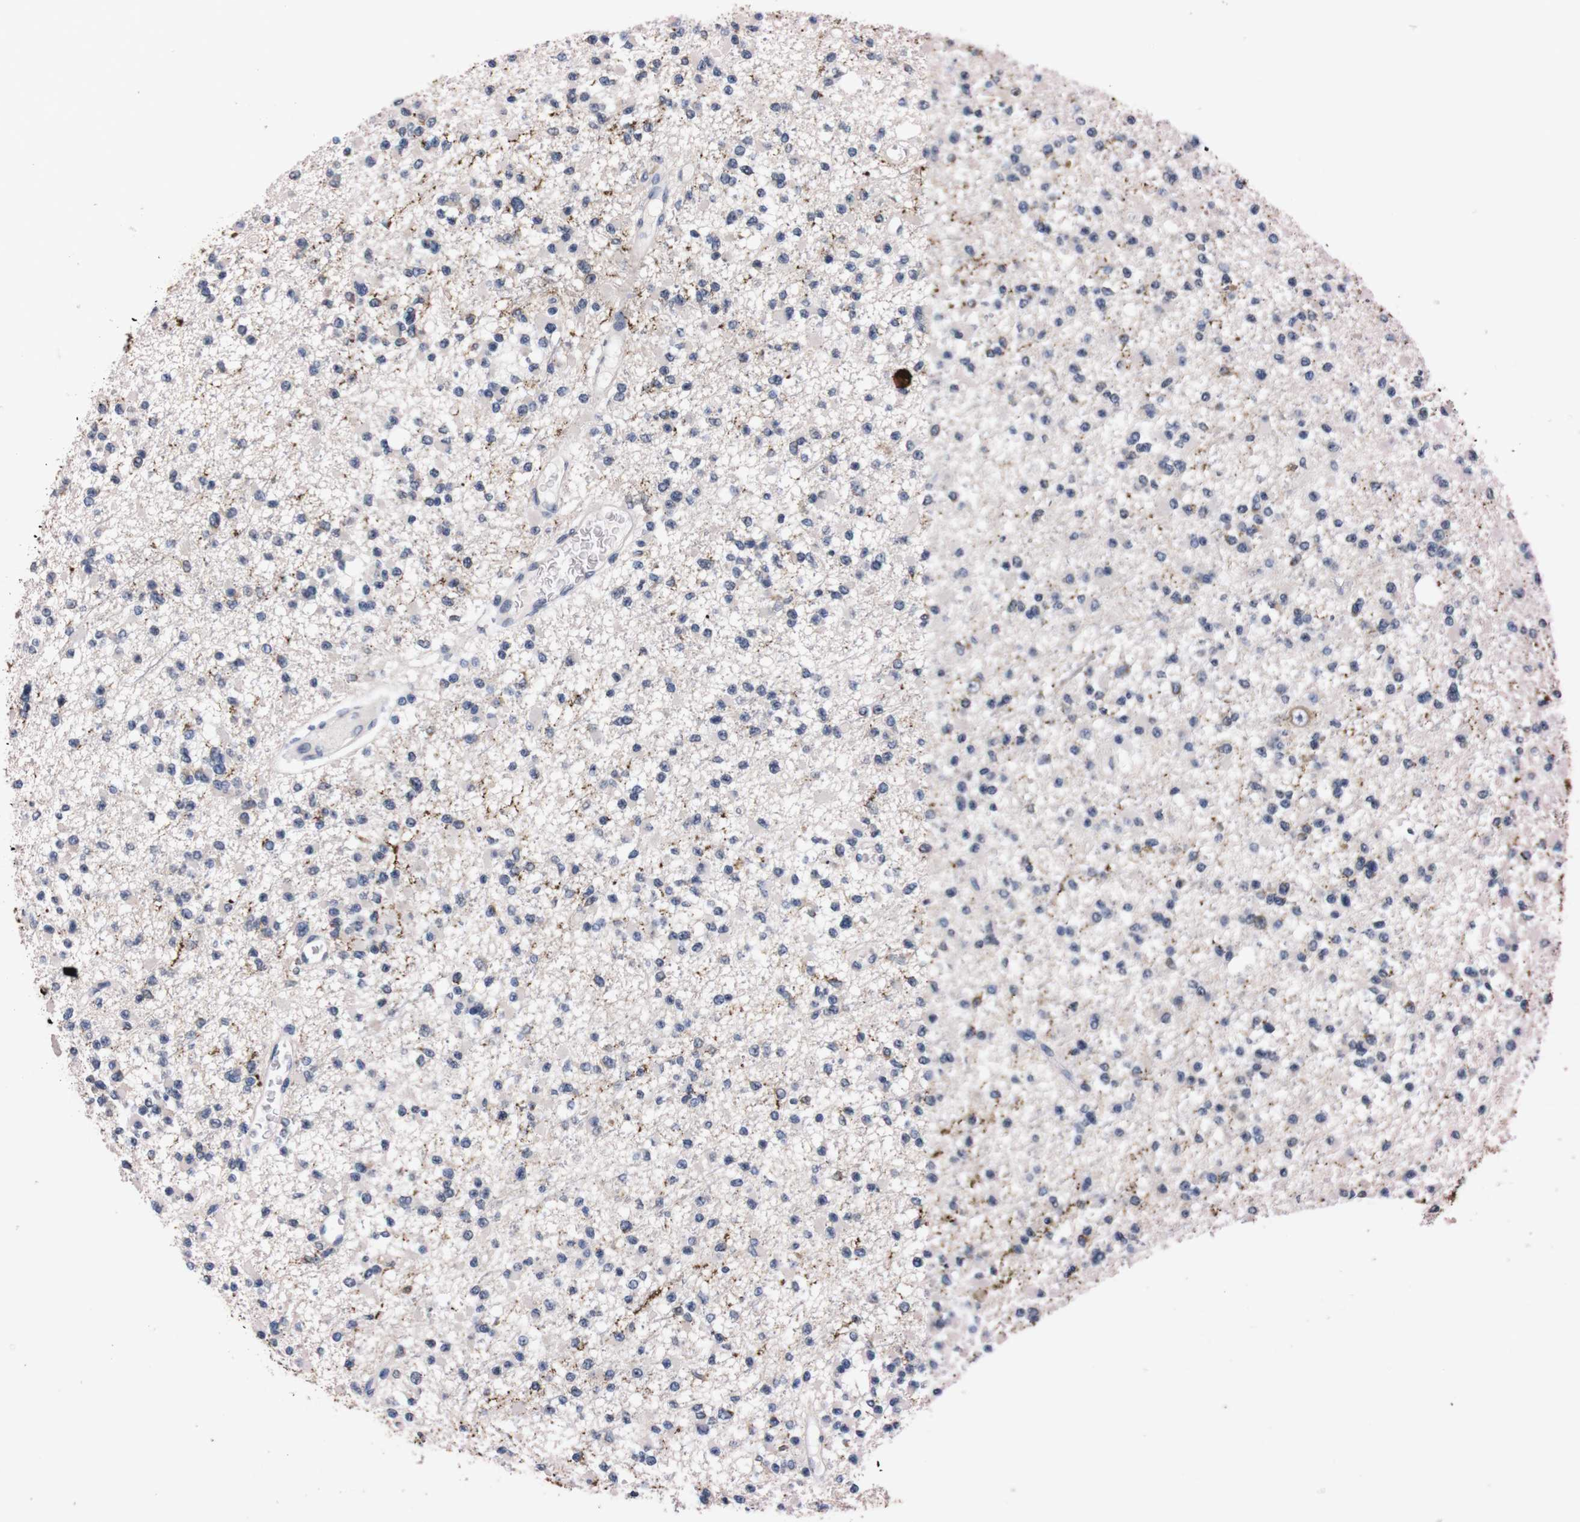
{"staining": {"intensity": "negative", "quantity": "none", "location": "none"}, "tissue": "glioma", "cell_type": "Tumor cells", "image_type": "cancer", "snomed": [{"axis": "morphology", "description": "Glioma, malignant, Low grade"}, {"axis": "topography", "description": "Brain"}], "caption": "Tumor cells show no significant expression in glioma. (Immunohistochemistry, brightfield microscopy, high magnification).", "gene": "TNFRSF21", "patient": {"sex": "female", "age": 22}}